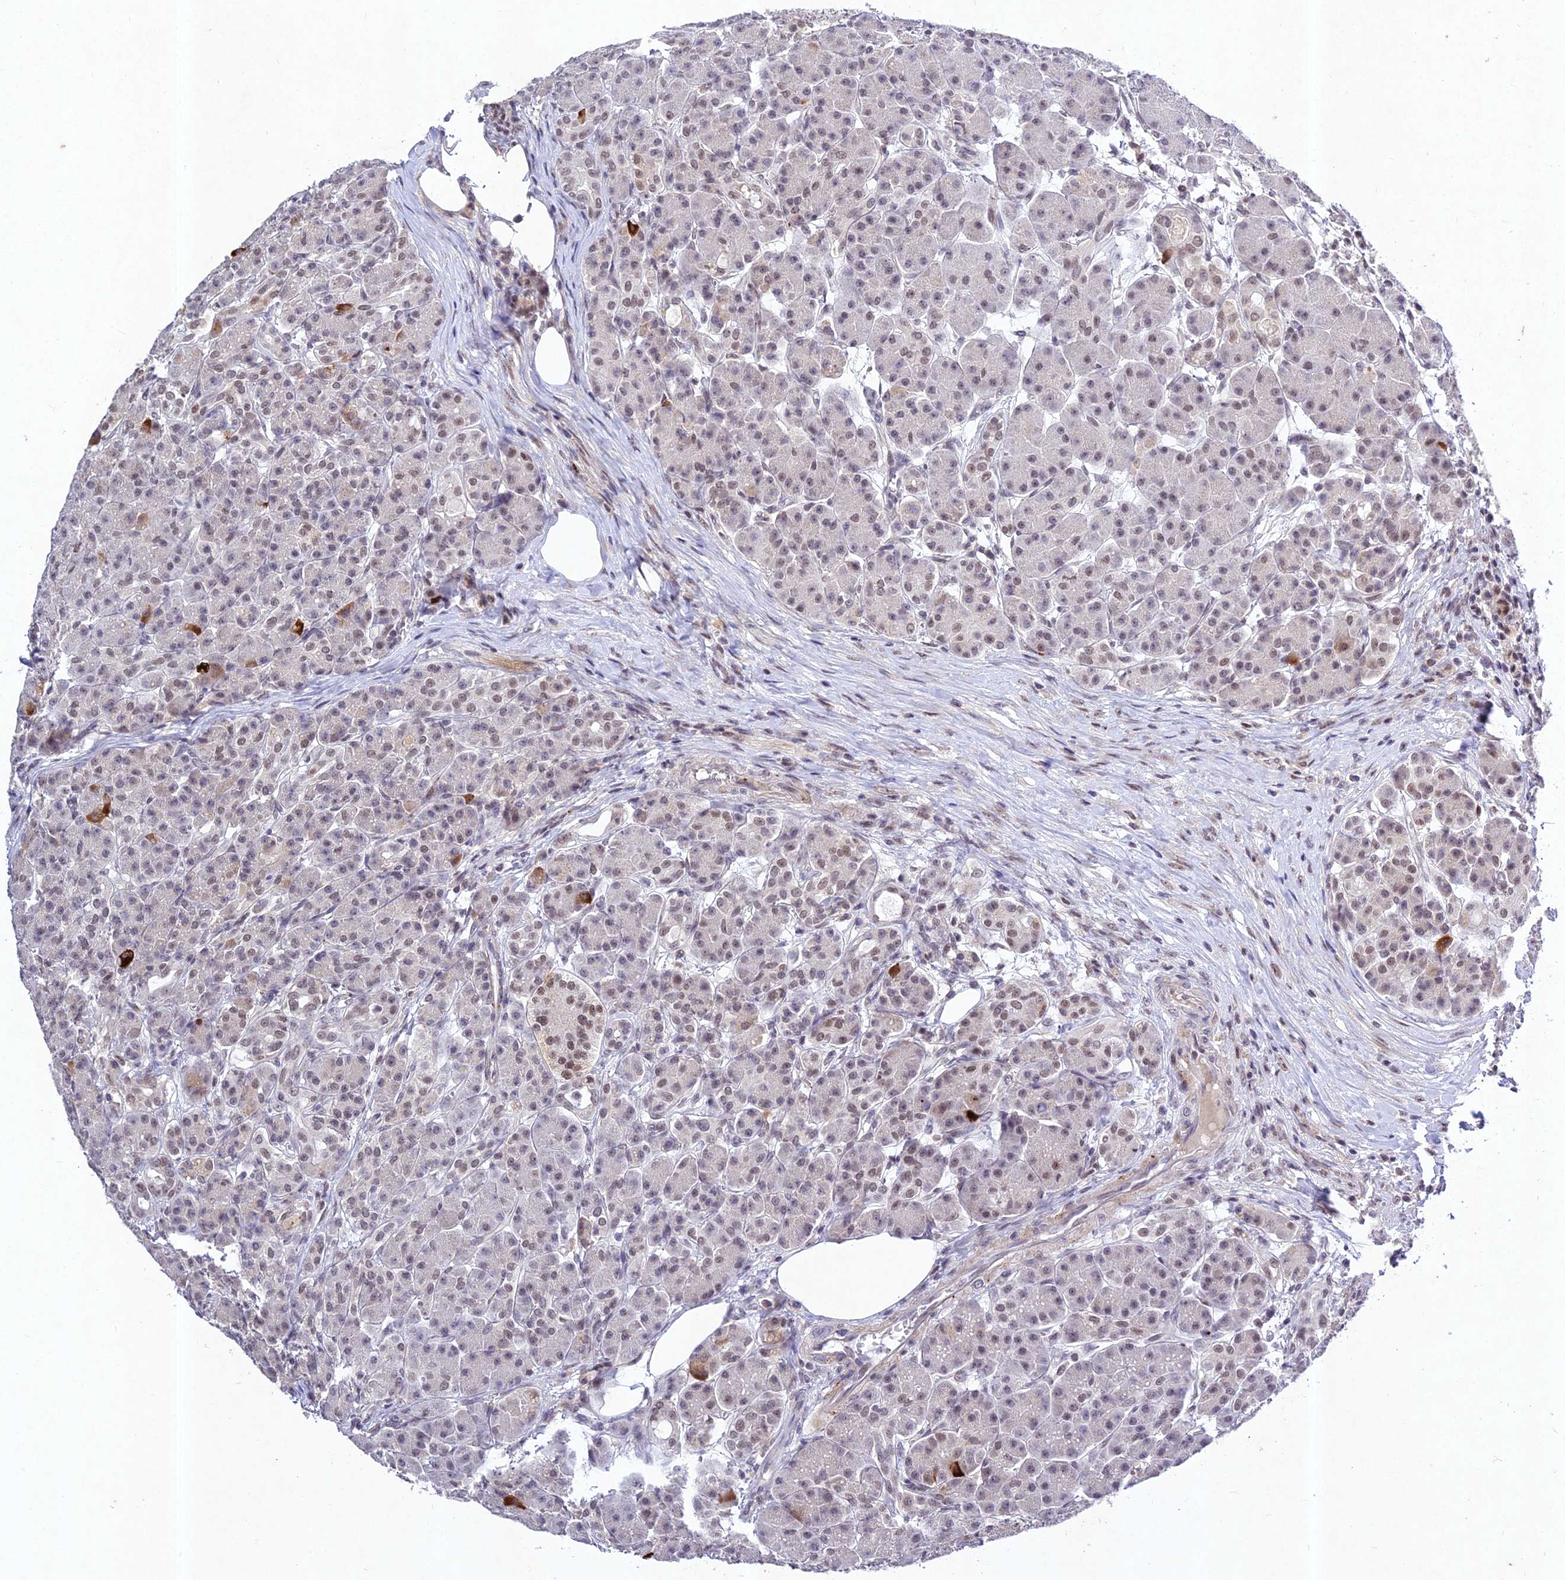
{"staining": {"intensity": "weak", "quantity": "25%-75%", "location": "nuclear"}, "tissue": "pancreas", "cell_type": "Exocrine glandular cells", "image_type": "normal", "snomed": [{"axis": "morphology", "description": "Normal tissue, NOS"}, {"axis": "topography", "description": "Pancreas"}], "caption": "This photomicrograph shows immunohistochemistry (IHC) staining of benign pancreas, with low weak nuclear staining in approximately 25%-75% of exocrine glandular cells.", "gene": "RAVER1", "patient": {"sex": "male", "age": 63}}